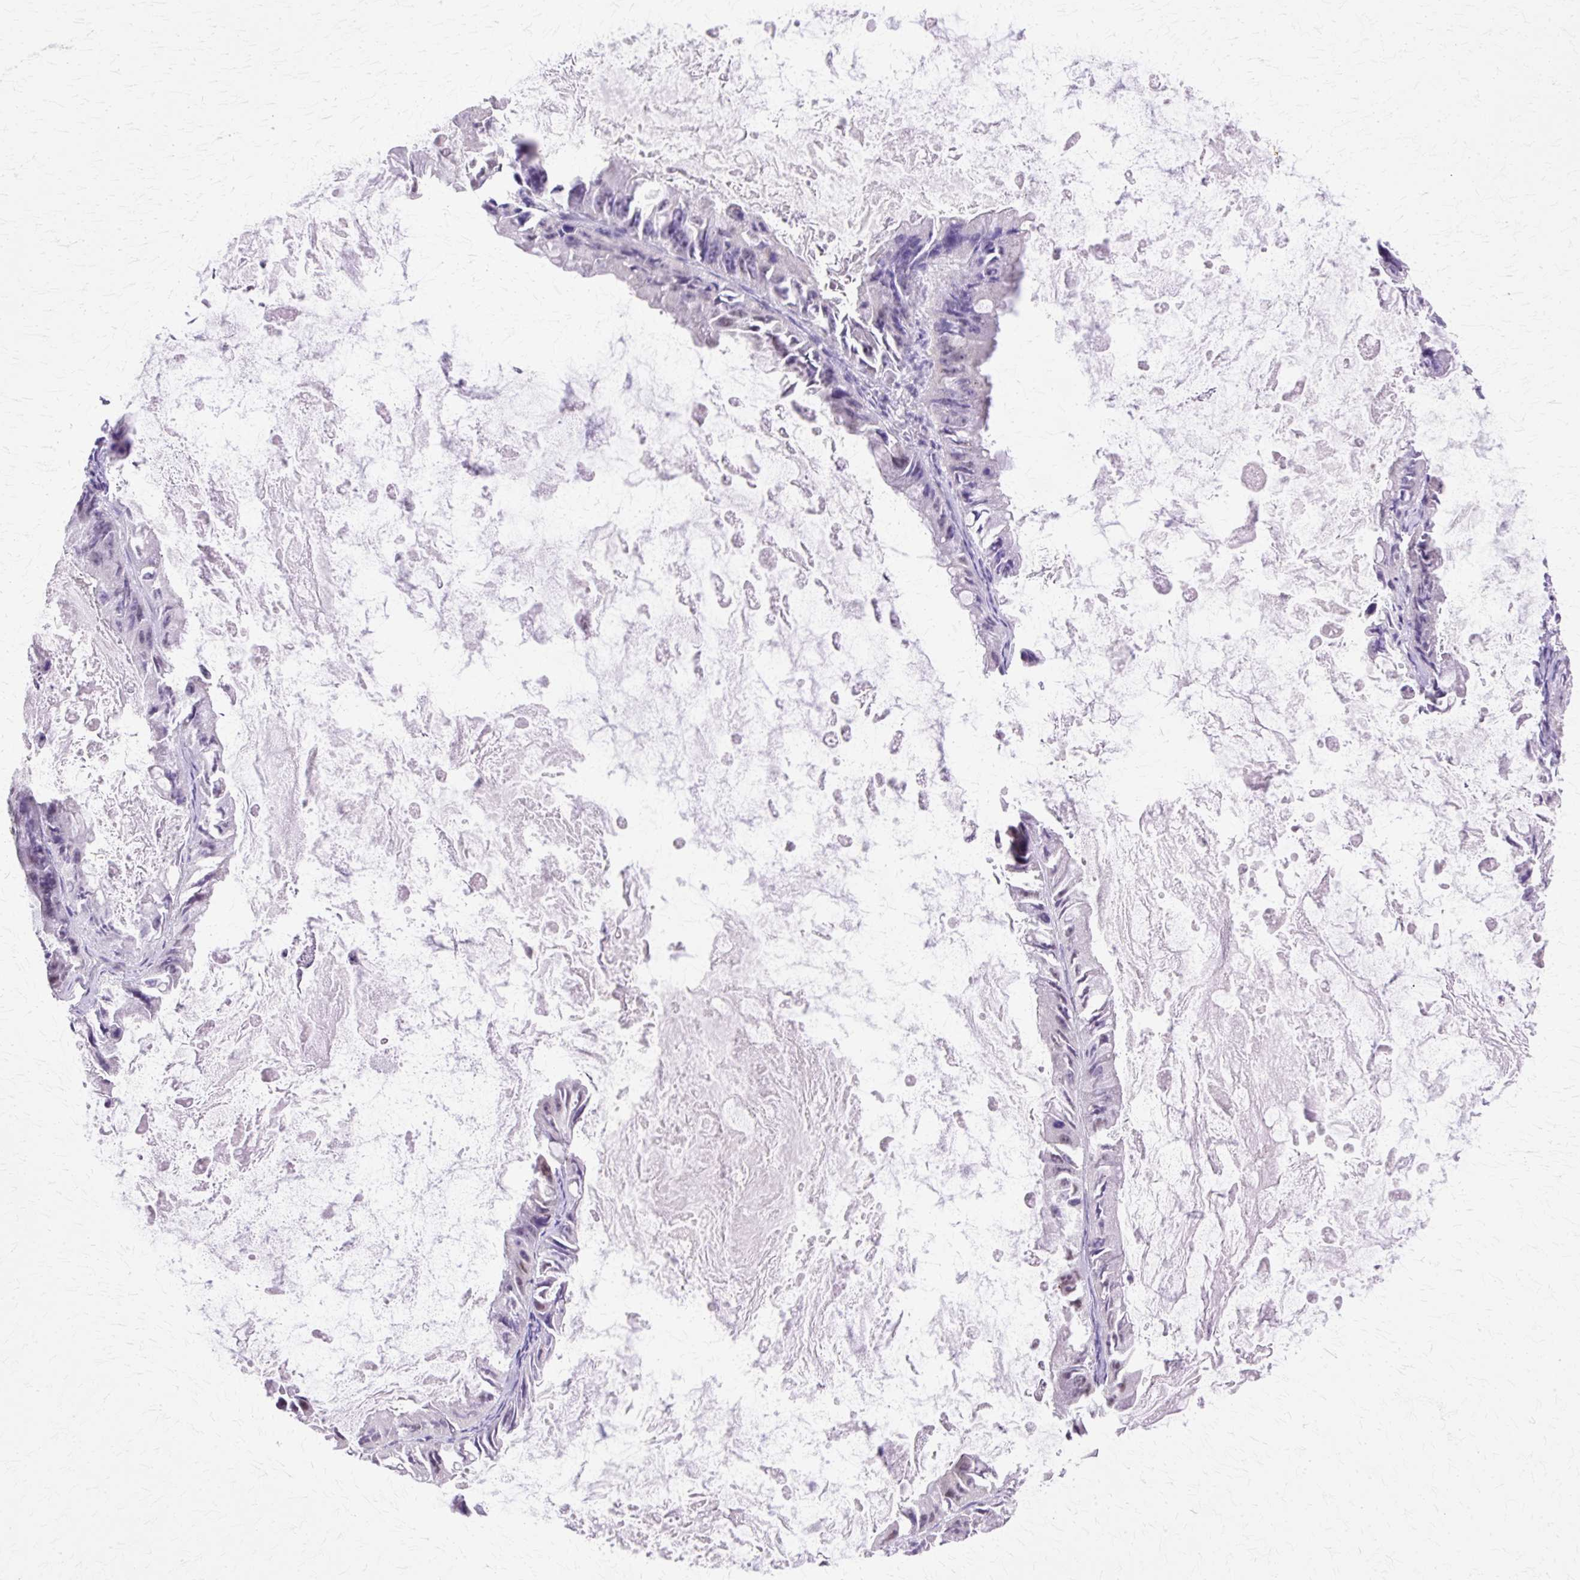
{"staining": {"intensity": "negative", "quantity": "none", "location": "none"}, "tissue": "ovarian cancer", "cell_type": "Tumor cells", "image_type": "cancer", "snomed": [{"axis": "morphology", "description": "Cystadenocarcinoma, mucinous, NOS"}, {"axis": "topography", "description": "Ovary"}], "caption": "Mucinous cystadenocarcinoma (ovarian) stained for a protein using immunohistochemistry shows no expression tumor cells.", "gene": "HSPA8", "patient": {"sex": "female", "age": 61}}